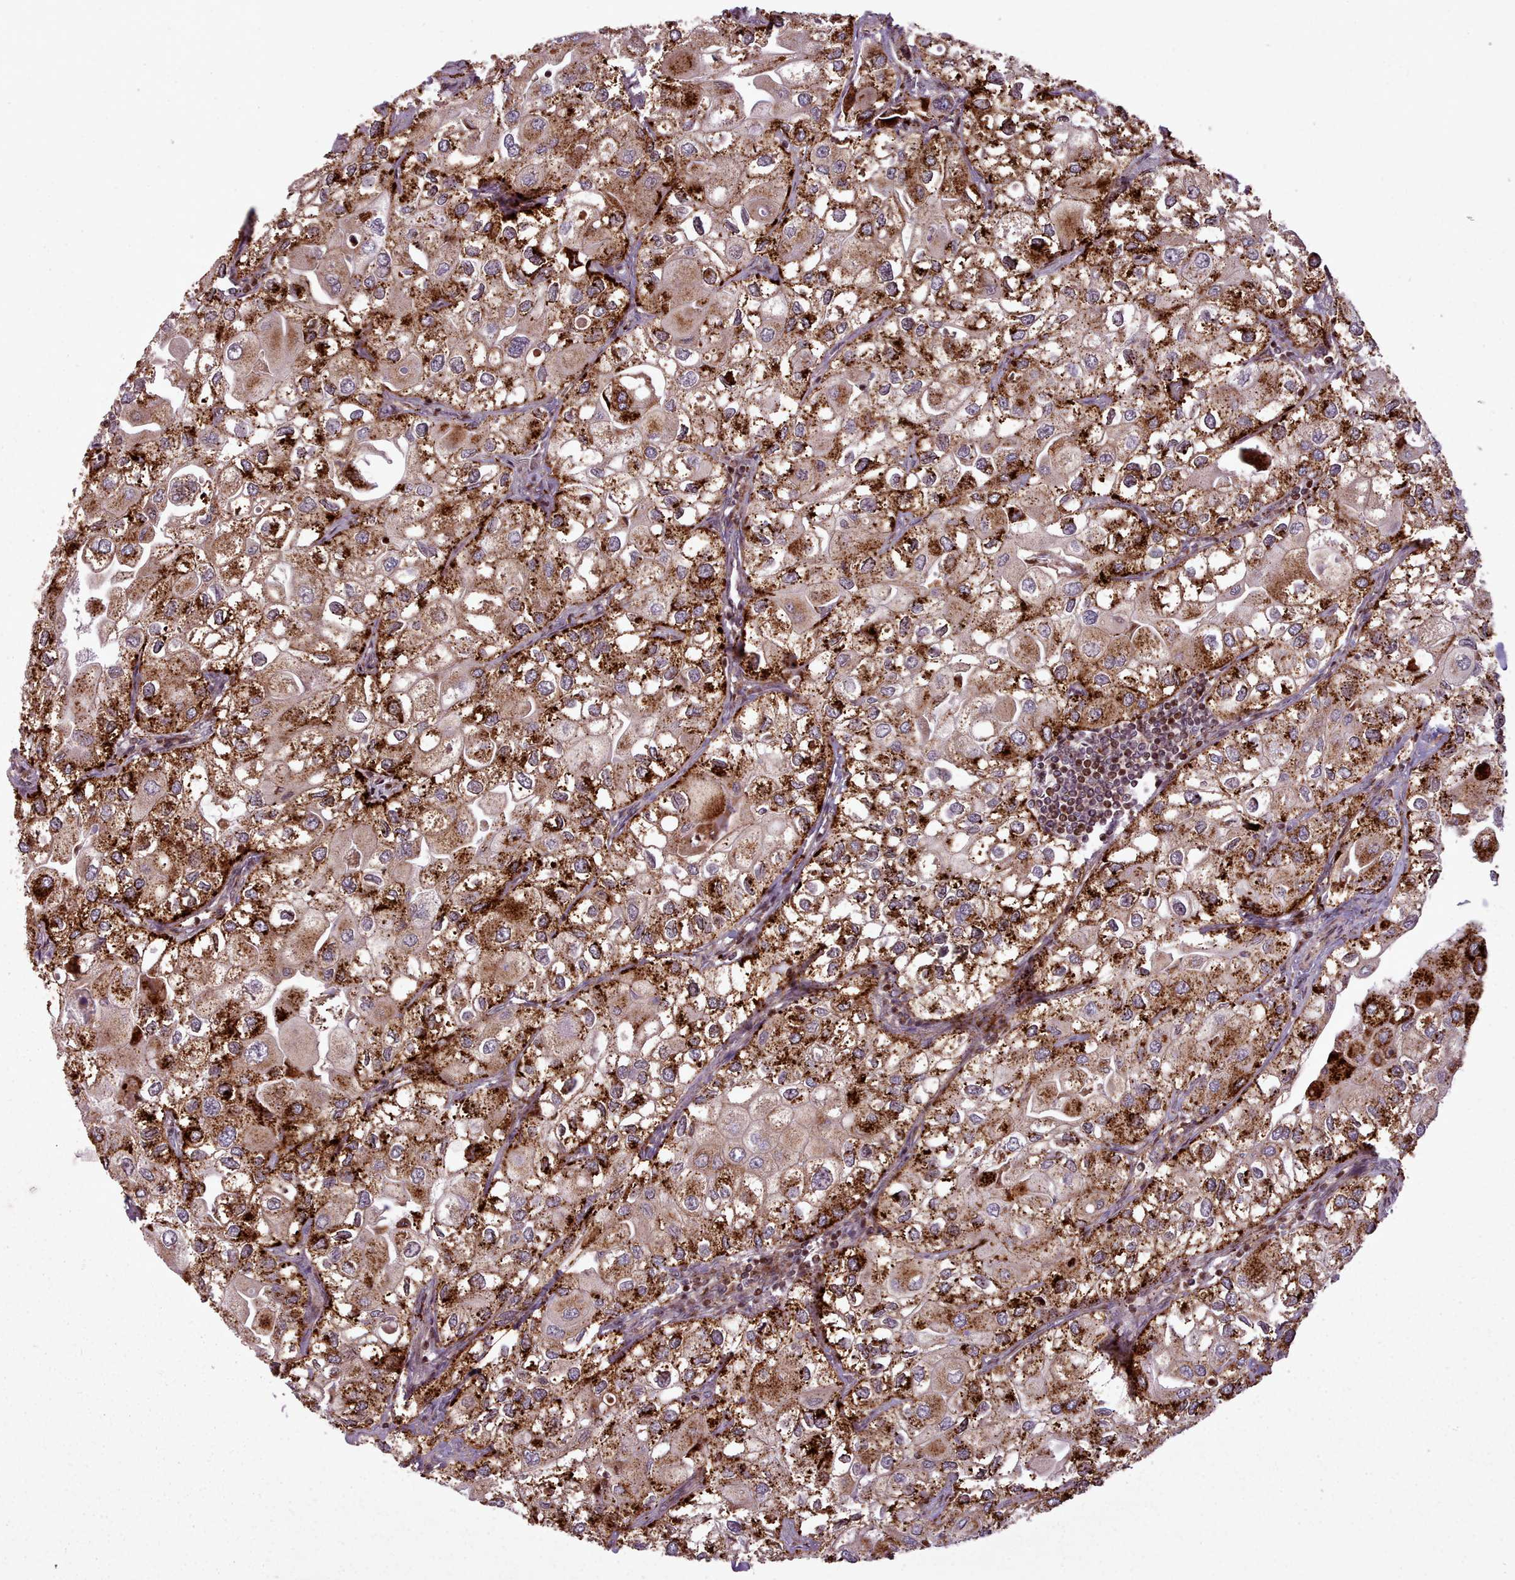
{"staining": {"intensity": "strong", "quantity": "25%-75%", "location": "cytoplasmic/membranous"}, "tissue": "urothelial cancer", "cell_type": "Tumor cells", "image_type": "cancer", "snomed": [{"axis": "morphology", "description": "Urothelial carcinoma, High grade"}, {"axis": "topography", "description": "Urinary bladder"}], "caption": "Immunohistochemical staining of urothelial cancer displays high levels of strong cytoplasmic/membranous staining in approximately 25%-75% of tumor cells.", "gene": "NLRP7", "patient": {"sex": "male", "age": 64}}